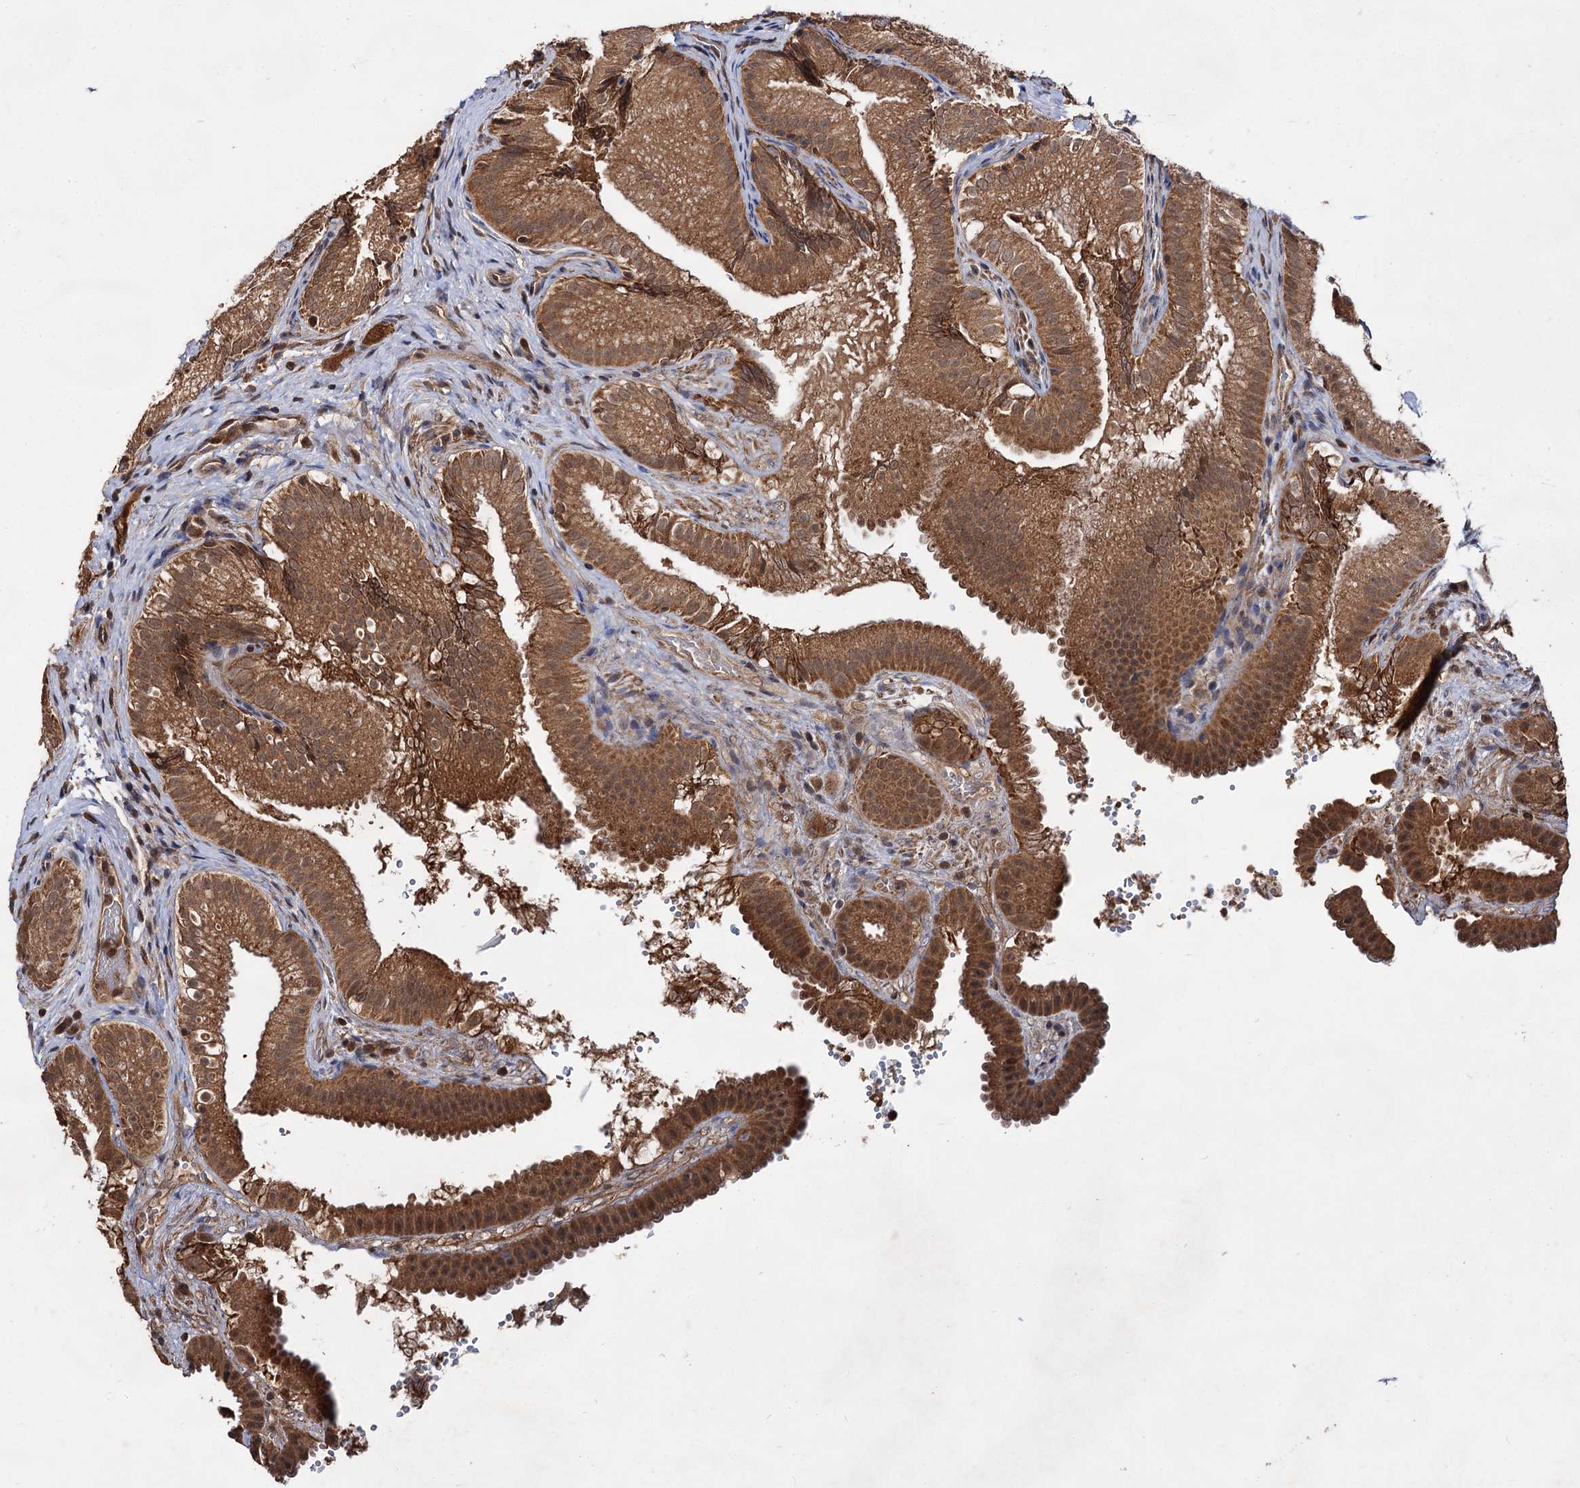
{"staining": {"intensity": "strong", "quantity": ">75%", "location": "cytoplasmic/membranous"}, "tissue": "gallbladder", "cell_type": "Glandular cells", "image_type": "normal", "snomed": [{"axis": "morphology", "description": "Normal tissue, NOS"}, {"axis": "topography", "description": "Gallbladder"}], "caption": "Protein analysis of benign gallbladder displays strong cytoplasmic/membranous staining in approximately >75% of glandular cells.", "gene": "TEX9", "patient": {"sex": "female", "age": 30}}